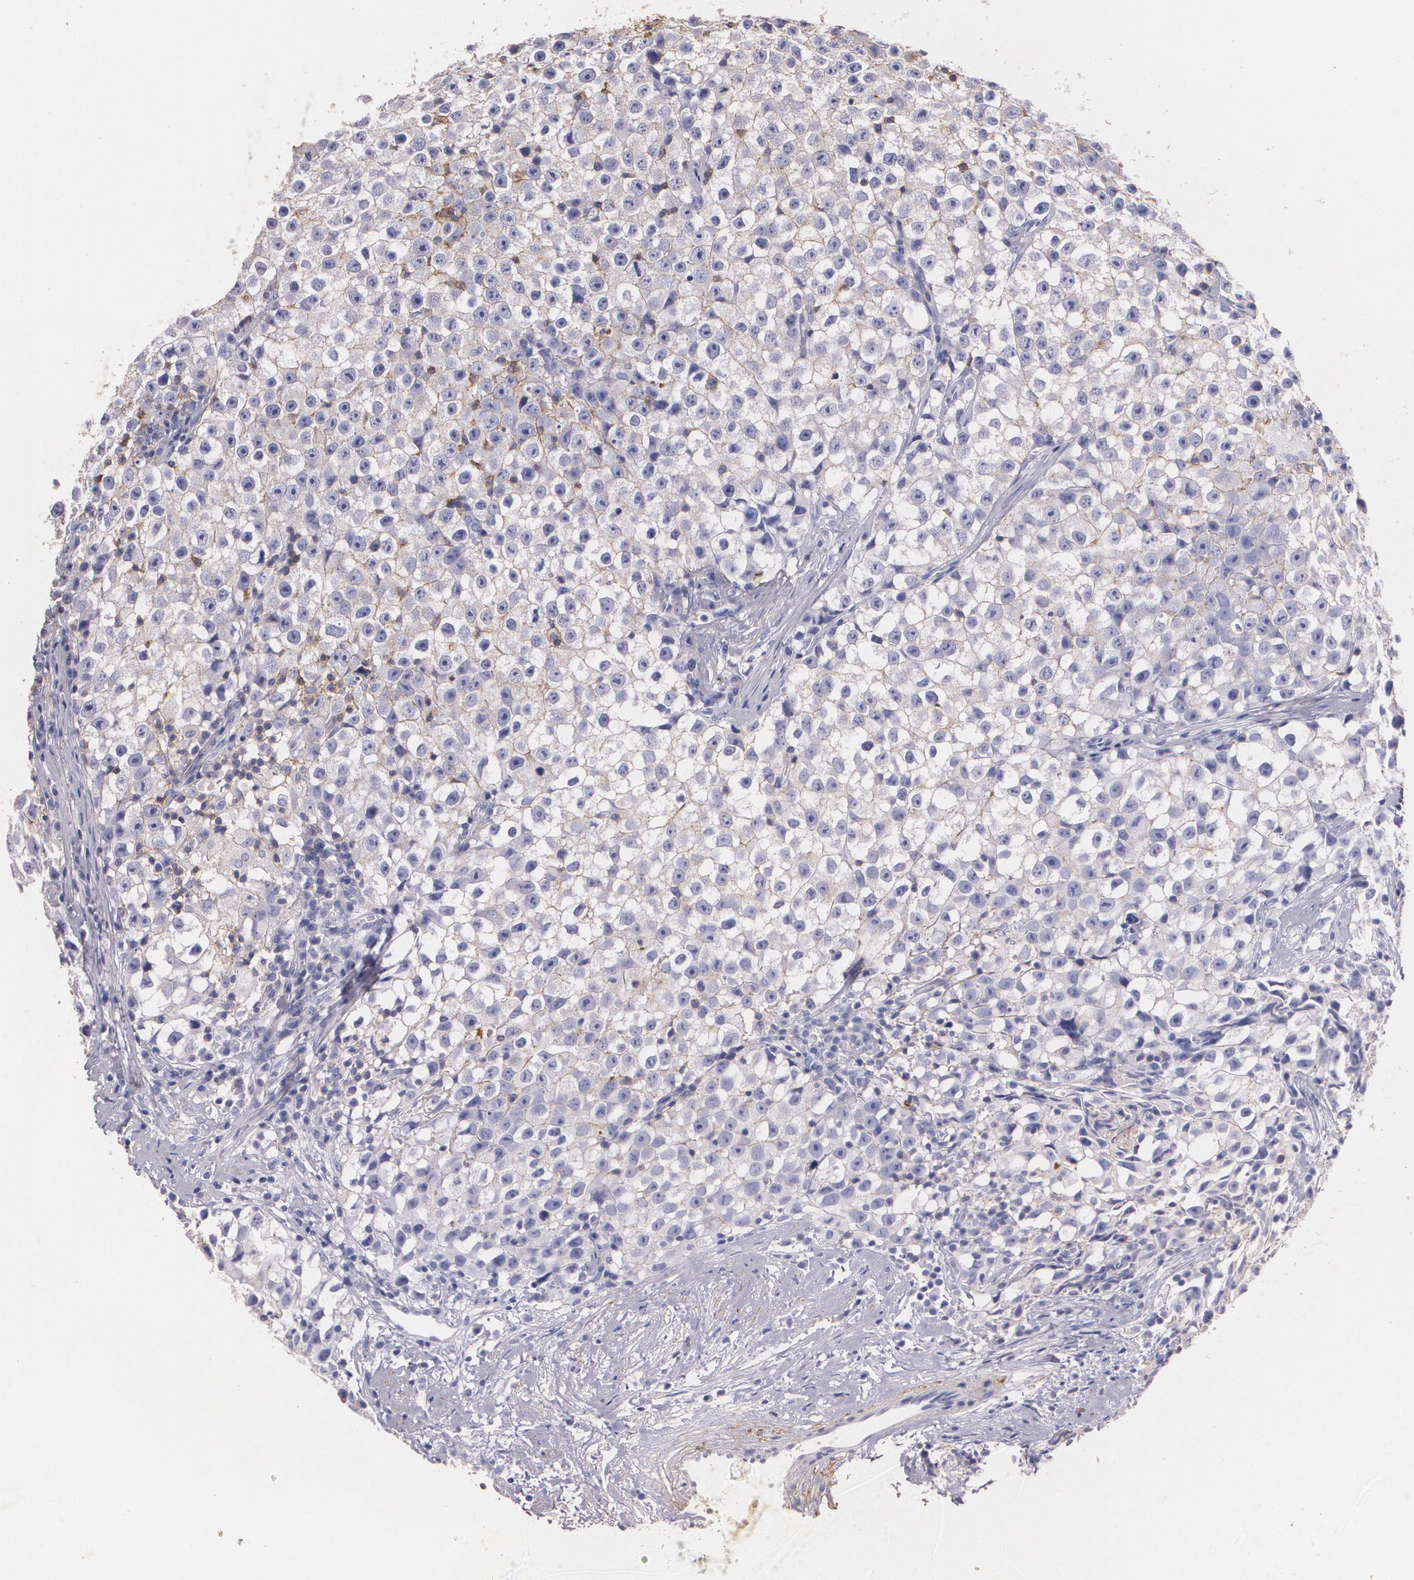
{"staining": {"intensity": "negative", "quantity": "none", "location": "none"}, "tissue": "testis cancer", "cell_type": "Tumor cells", "image_type": "cancer", "snomed": [{"axis": "morphology", "description": "Seminoma, NOS"}, {"axis": "topography", "description": "Testis"}], "caption": "Tumor cells show no significant protein expression in testis cancer.", "gene": "TGFBR1", "patient": {"sex": "male", "age": 35}}